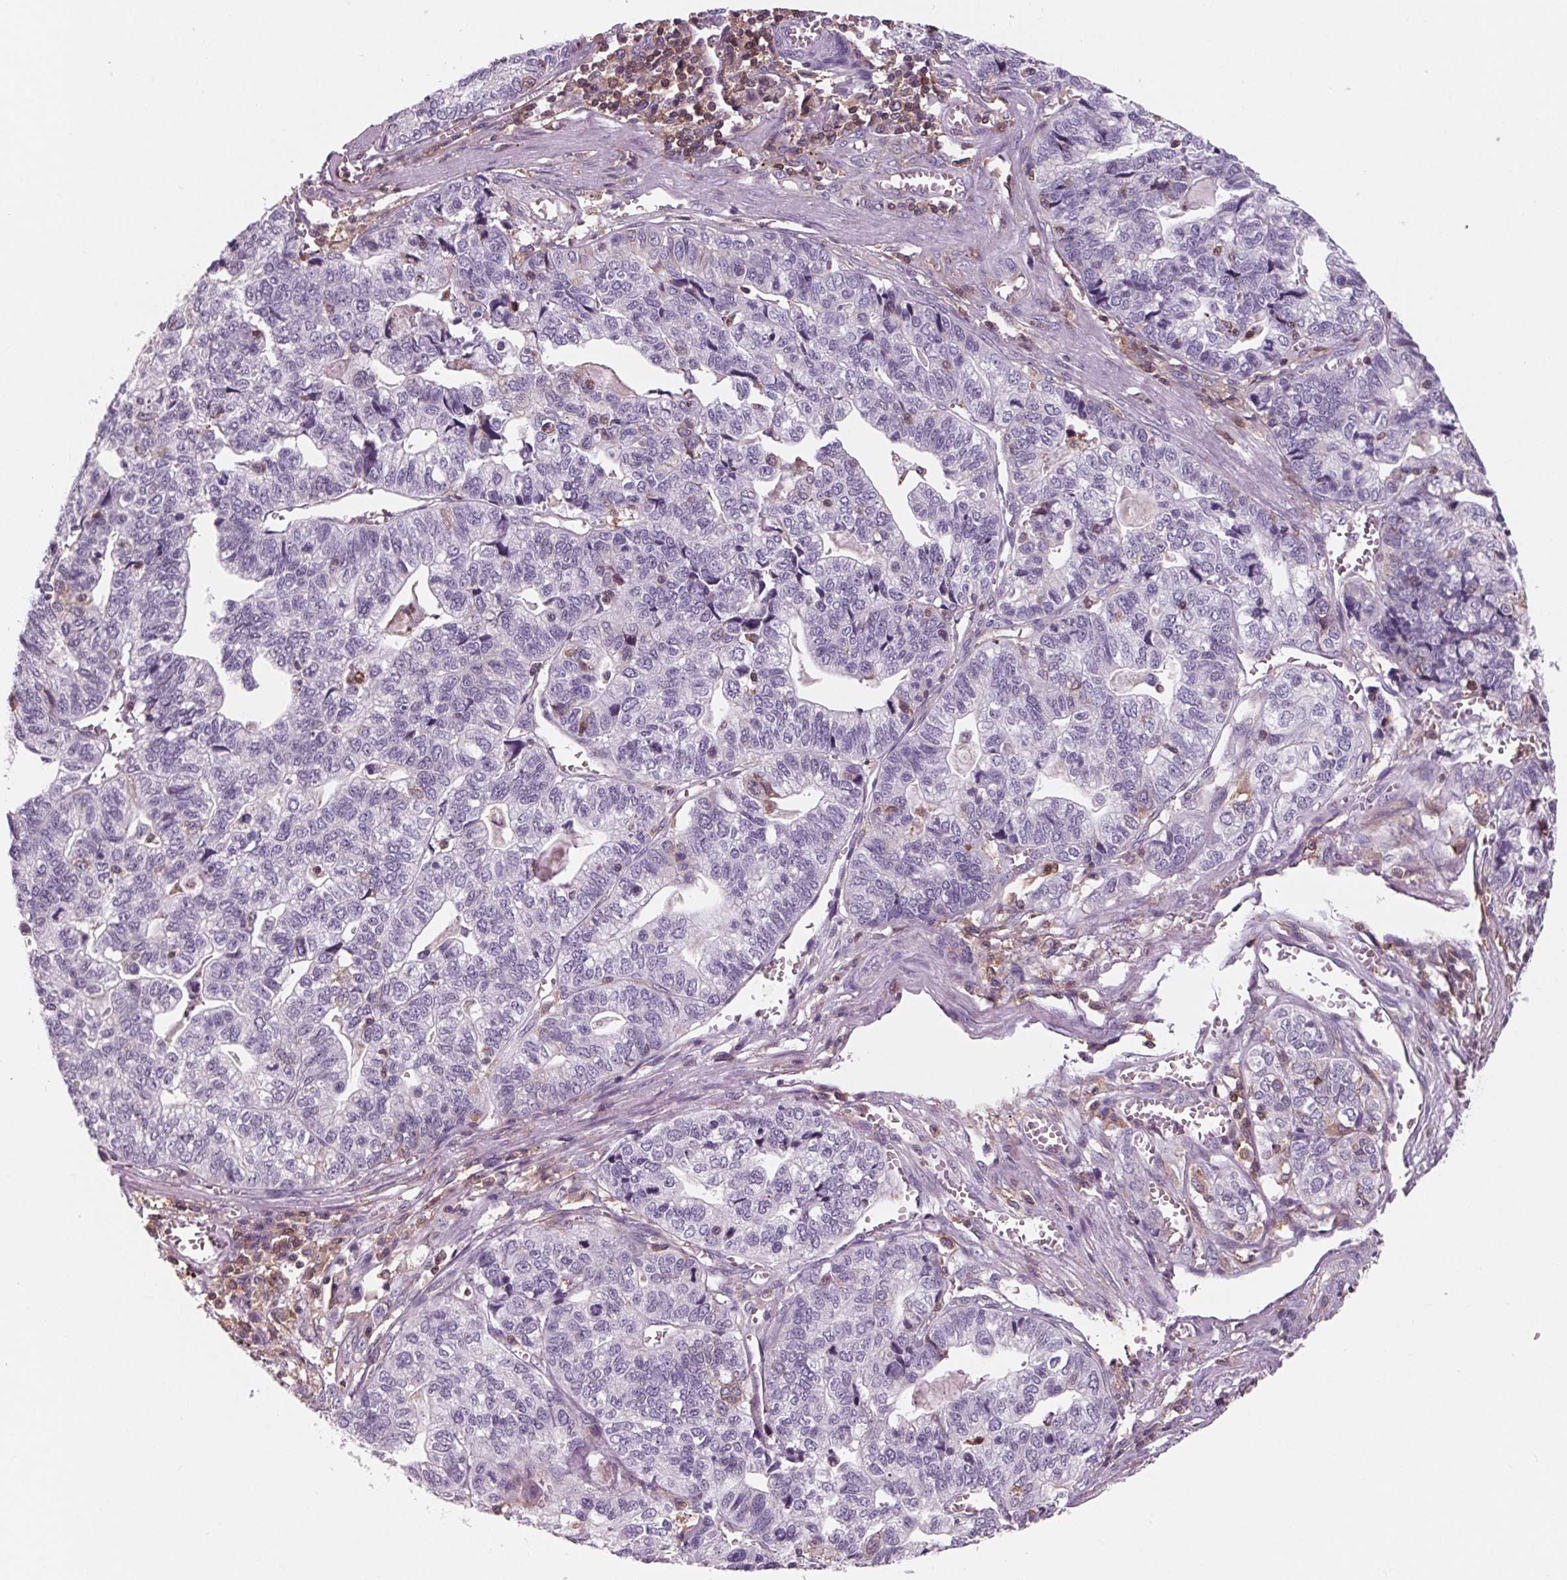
{"staining": {"intensity": "negative", "quantity": "none", "location": "none"}, "tissue": "stomach cancer", "cell_type": "Tumor cells", "image_type": "cancer", "snomed": [{"axis": "morphology", "description": "Adenocarcinoma, NOS"}, {"axis": "topography", "description": "Stomach, upper"}], "caption": "Tumor cells are negative for protein expression in human stomach adenocarcinoma. The staining is performed using DAB brown chromogen with nuclei counter-stained in using hematoxylin.", "gene": "ARHGAP25", "patient": {"sex": "female", "age": 67}}